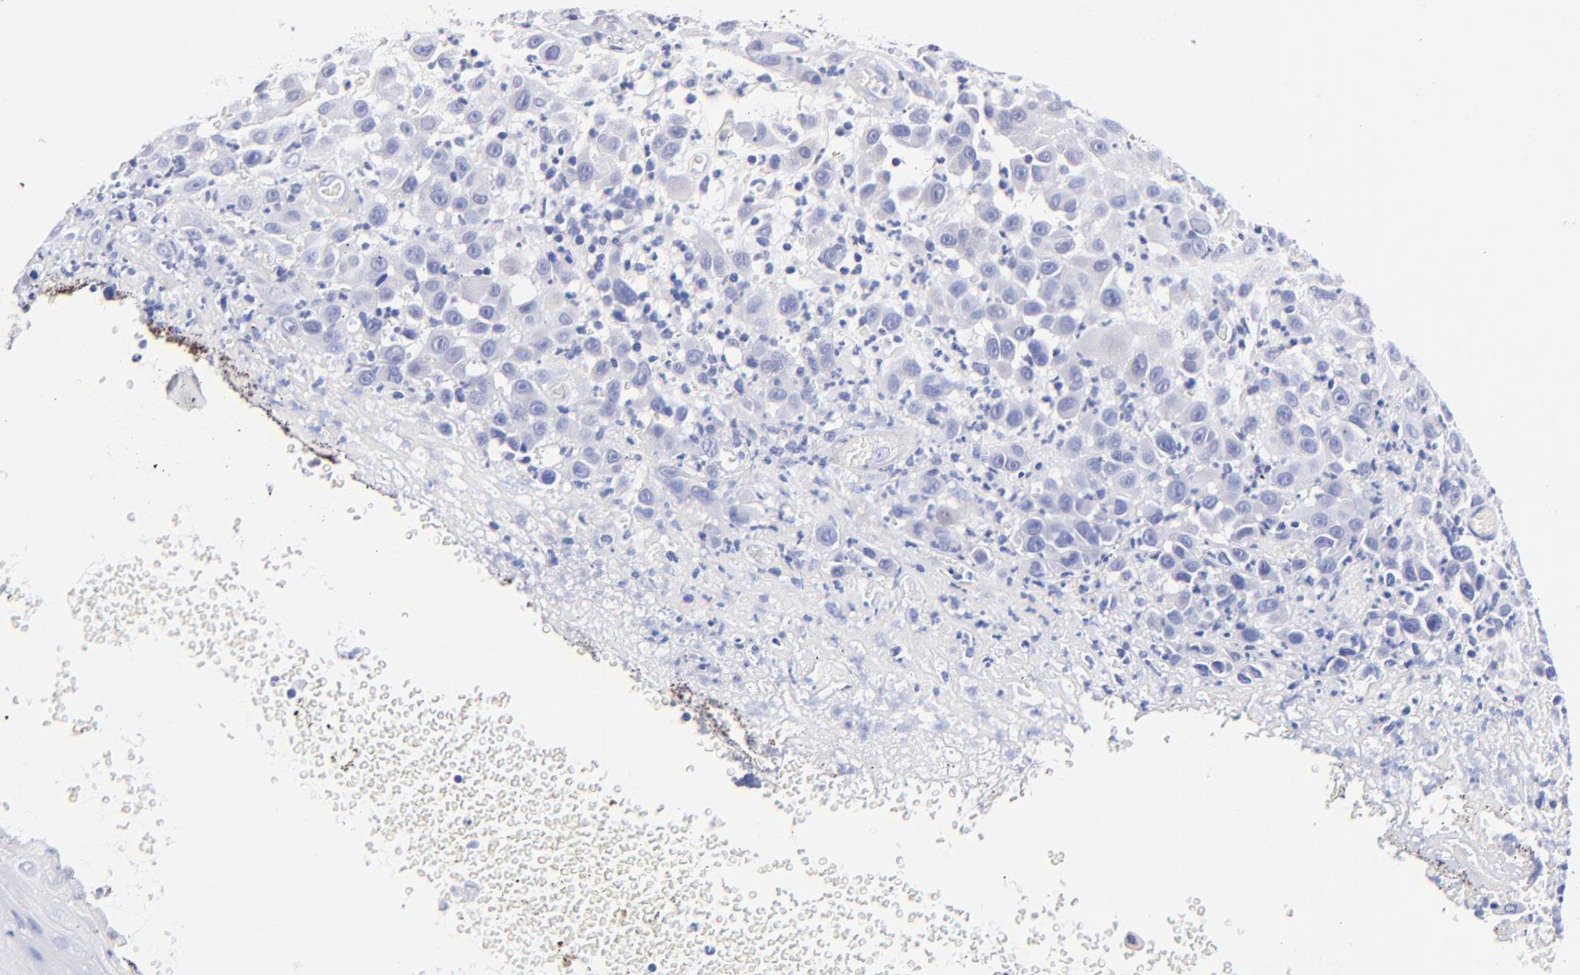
{"staining": {"intensity": "negative", "quantity": "none", "location": "none"}, "tissue": "melanoma", "cell_type": "Tumor cells", "image_type": "cancer", "snomed": [{"axis": "morphology", "description": "Malignant melanoma, NOS"}, {"axis": "topography", "description": "Skin"}], "caption": "This photomicrograph is of malignant melanoma stained with immunohistochemistry (IHC) to label a protein in brown with the nuclei are counter-stained blue. There is no staining in tumor cells.", "gene": "HORMAD2", "patient": {"sex": "female", "age": 21}}